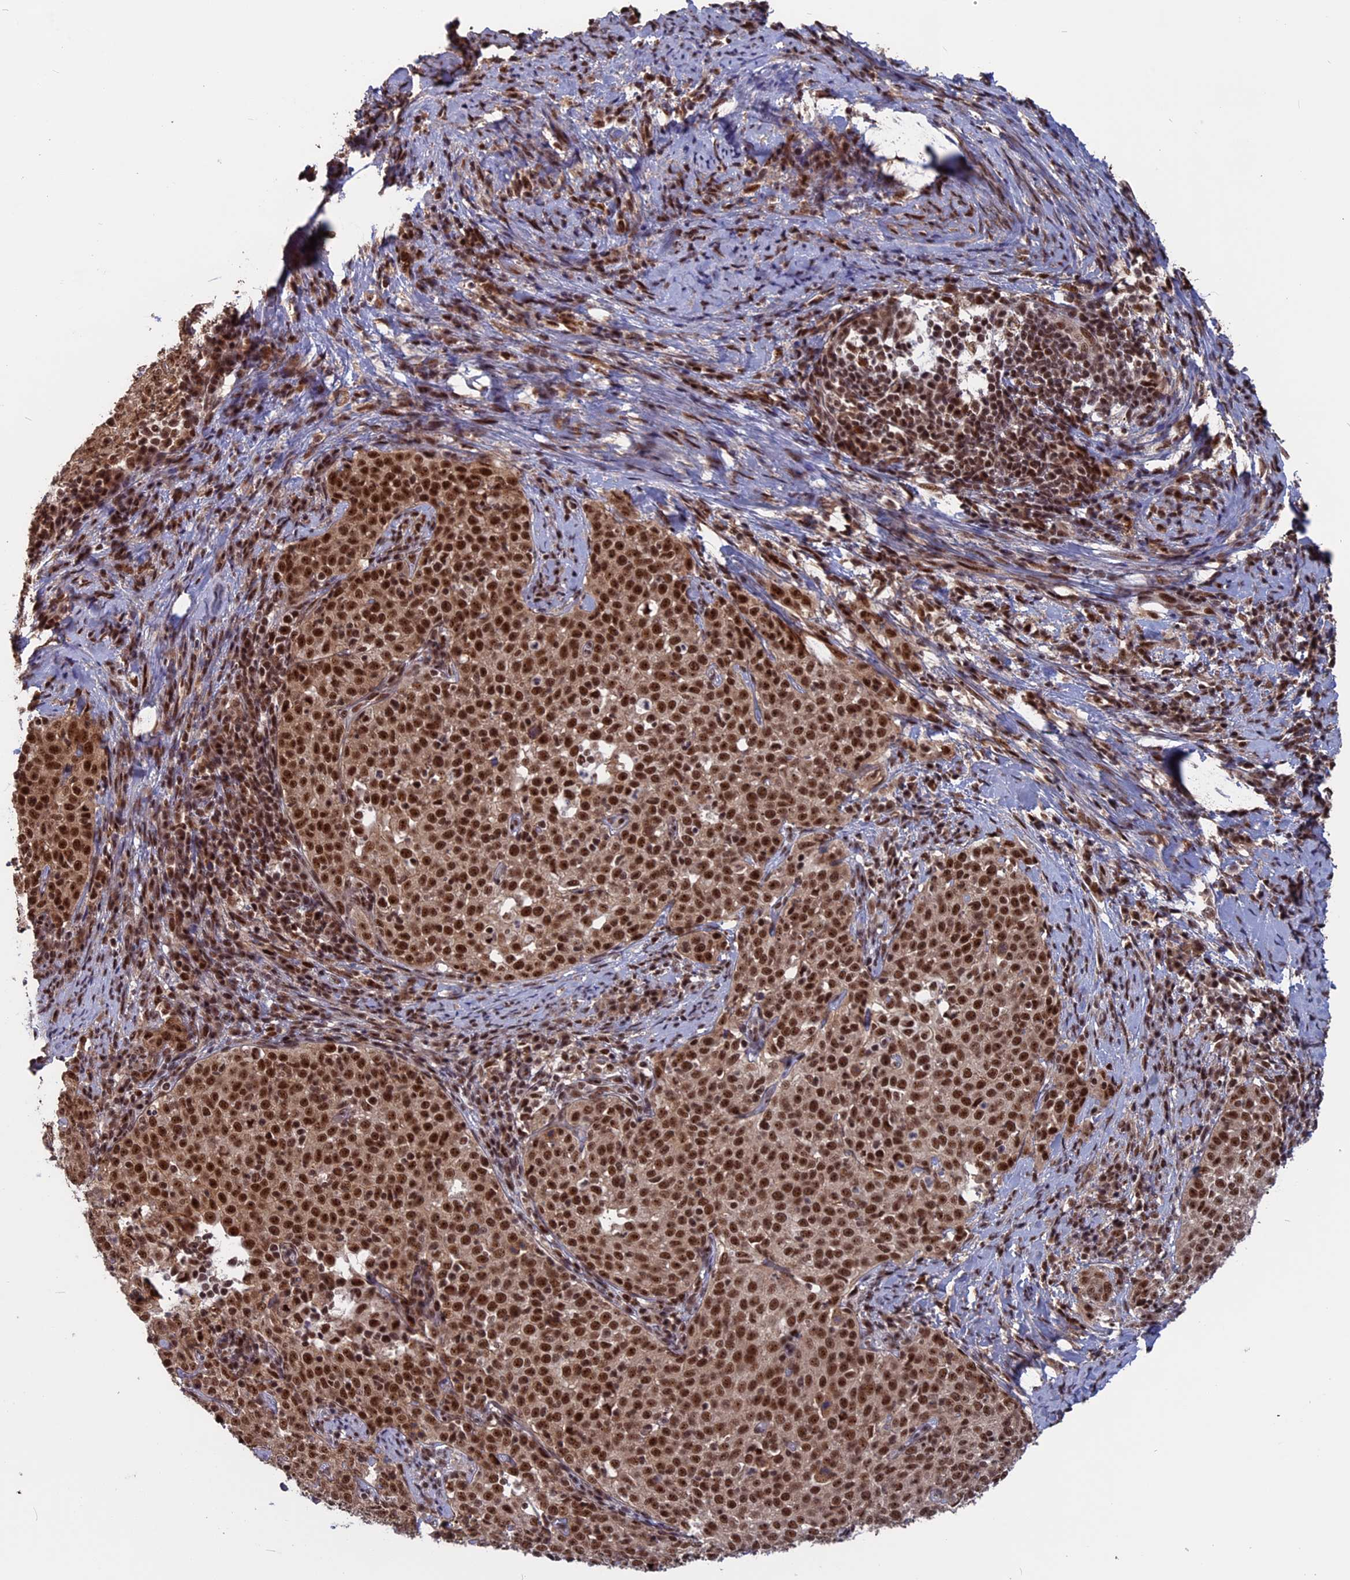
{"staining": {"intensity": "strong", "quantity": ">75%", "location": "nuclear"}, "tissue": "cervical cancer", "cell_type": "Tumor cells", "image_type": "cancer", "snomed": [{"axis": "morphology", "description": "Squamous cell carcinoma, NOS"}, {"axis": "topography", "description": "Cervix"}], "caption": "IHC (DAB (3,3'-diaminobenzidine)) staining of squamous cell carcinoma (cervical) shows strong nuclear protein expression in about >75% of tumor cells.", "gene": "CACTIN", "patient": {"sex": "female", "age": 57}}